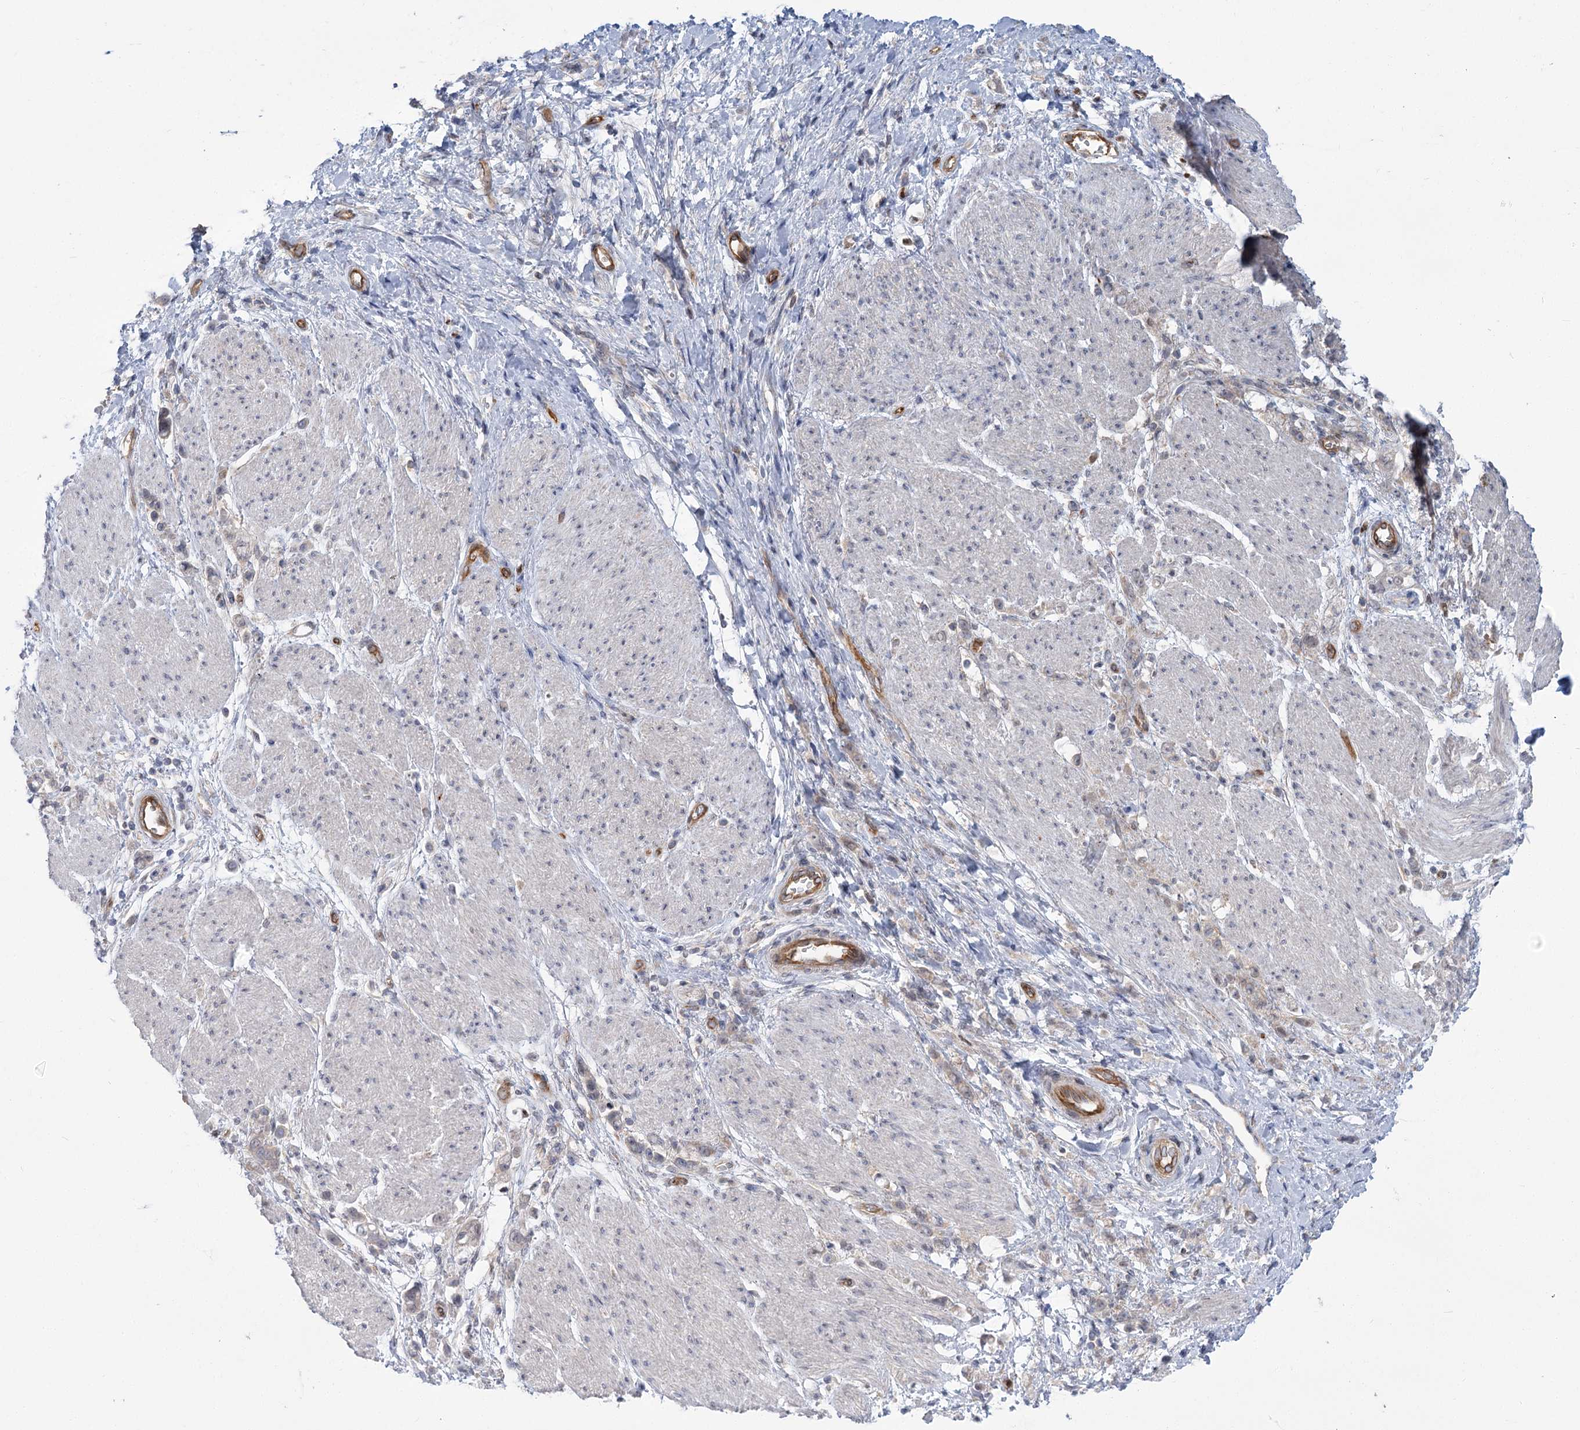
{"staining": {"intensity": "weak", "quantity": ">75%", "location": "cytoplasmic/membranous"}, "tissue": "stomach cancer", "cell_type": "Tumor cells", "image_type": "cancer", "snomed": [{"axis": "morphology", "description": "Adenocarcinoma, NOS"}, {"axis": "topography", "description": "Stomach"}], "caption": "Immunohistochemistry micrograph of neoplastic tissue: adenocarcinoma (stomach) stained using IHC shows low levels of weak protein expression localized specifically in the cytoplasmic/membranous of tumor cells, appearing as a cytoplasmic/membranous brown color.", "gene": "THAP6", "patient": {"sex": "female", "age": 60}}